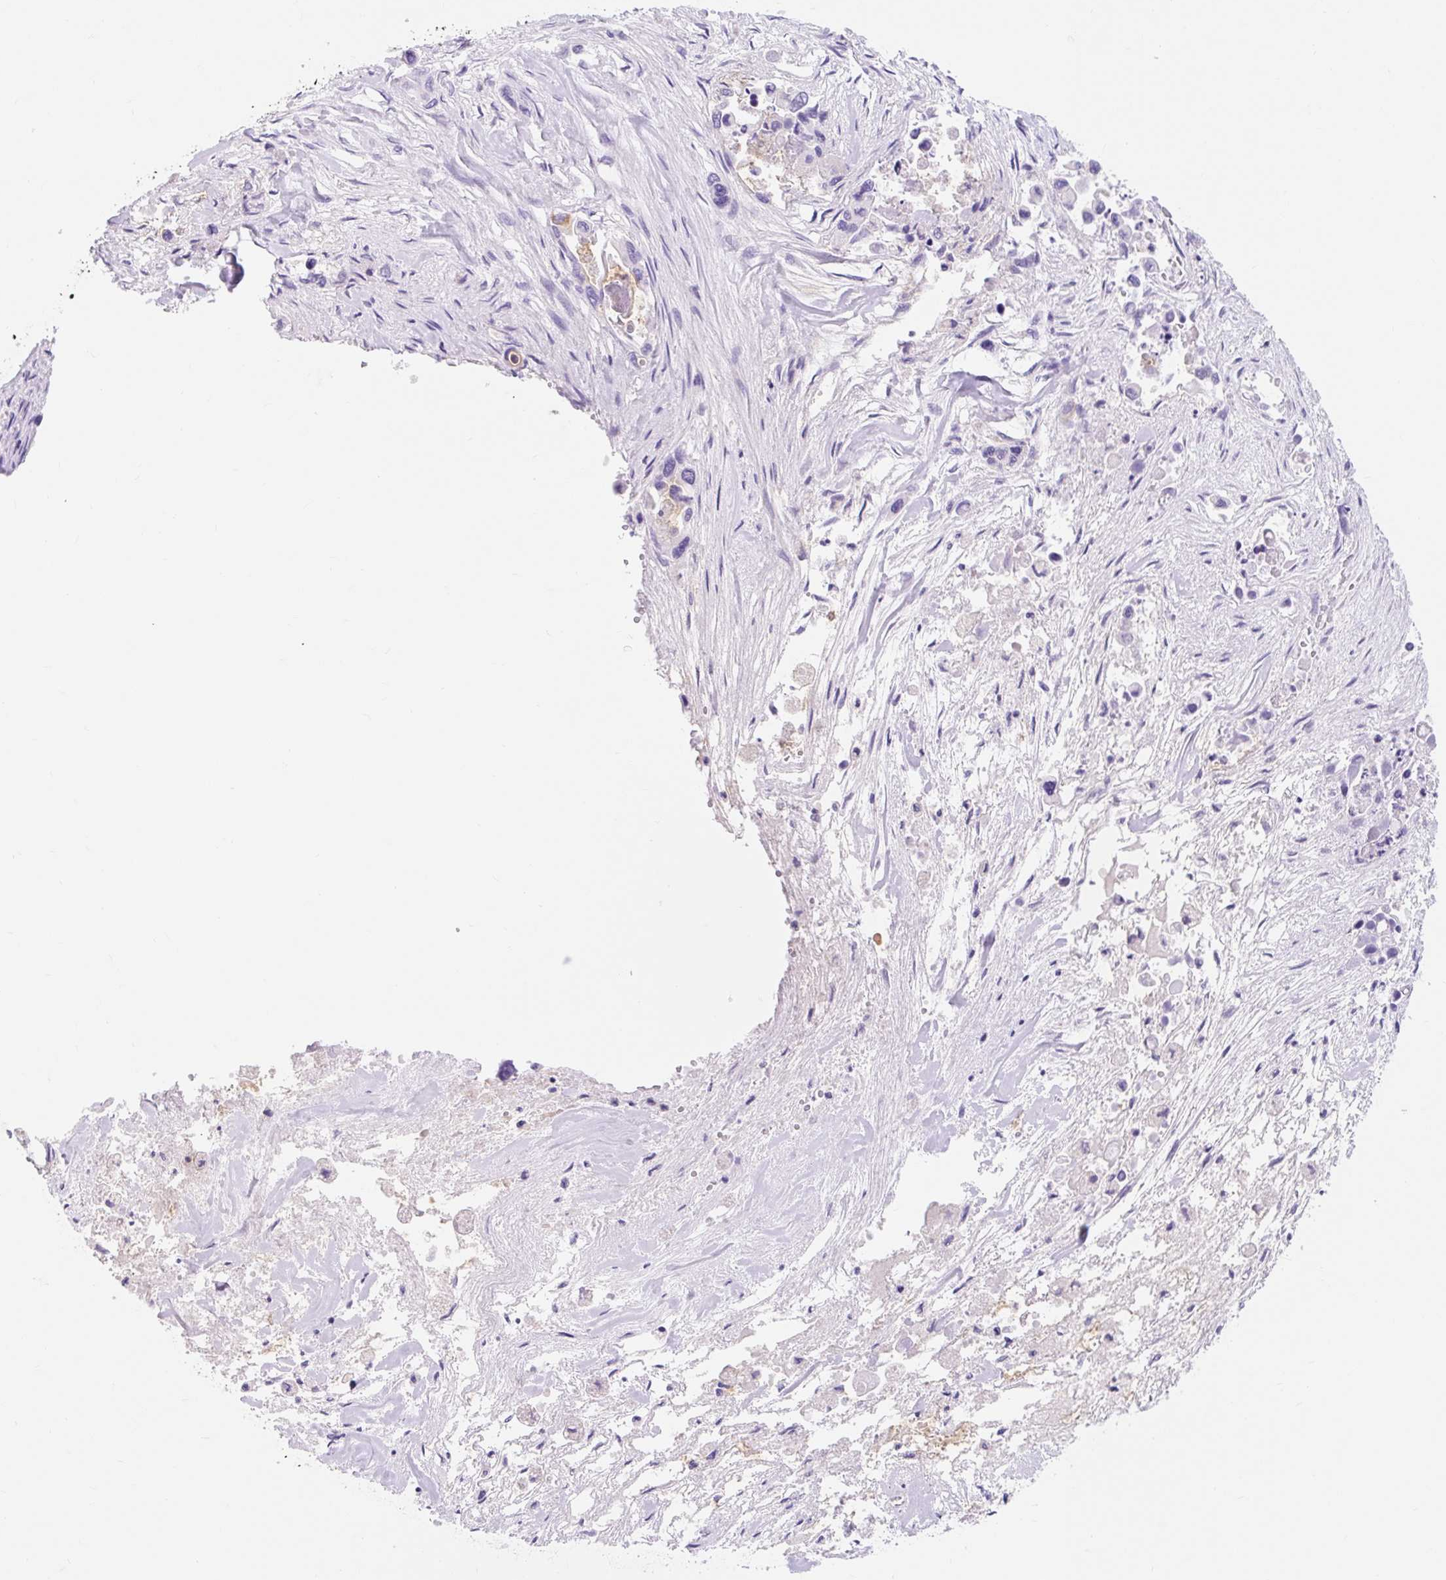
{"staining": {"intensity": "negative", "quantity": "none", "location": "none"}, "tissue": "pancreatic cancer", "cell_type": "Tumor cells", "image_type": "cancer", "snomed": [{"axis": "morphology", "description": "Adenocarcinoma, NOS"}, {"axis": "topography", "description": "Pancreas"}], "caption": "Immunohistochemistry (IHC) image of neoplastic tissue: pancreatic adenocarcinoma stained with DAB (3,3'-diaminobenzidine) exhibits no significant protein staining in tumor cells. Nuclei are stained in blue.", "gene": "SLC28A1", "patient": {"sex": "male", "age": 92}}